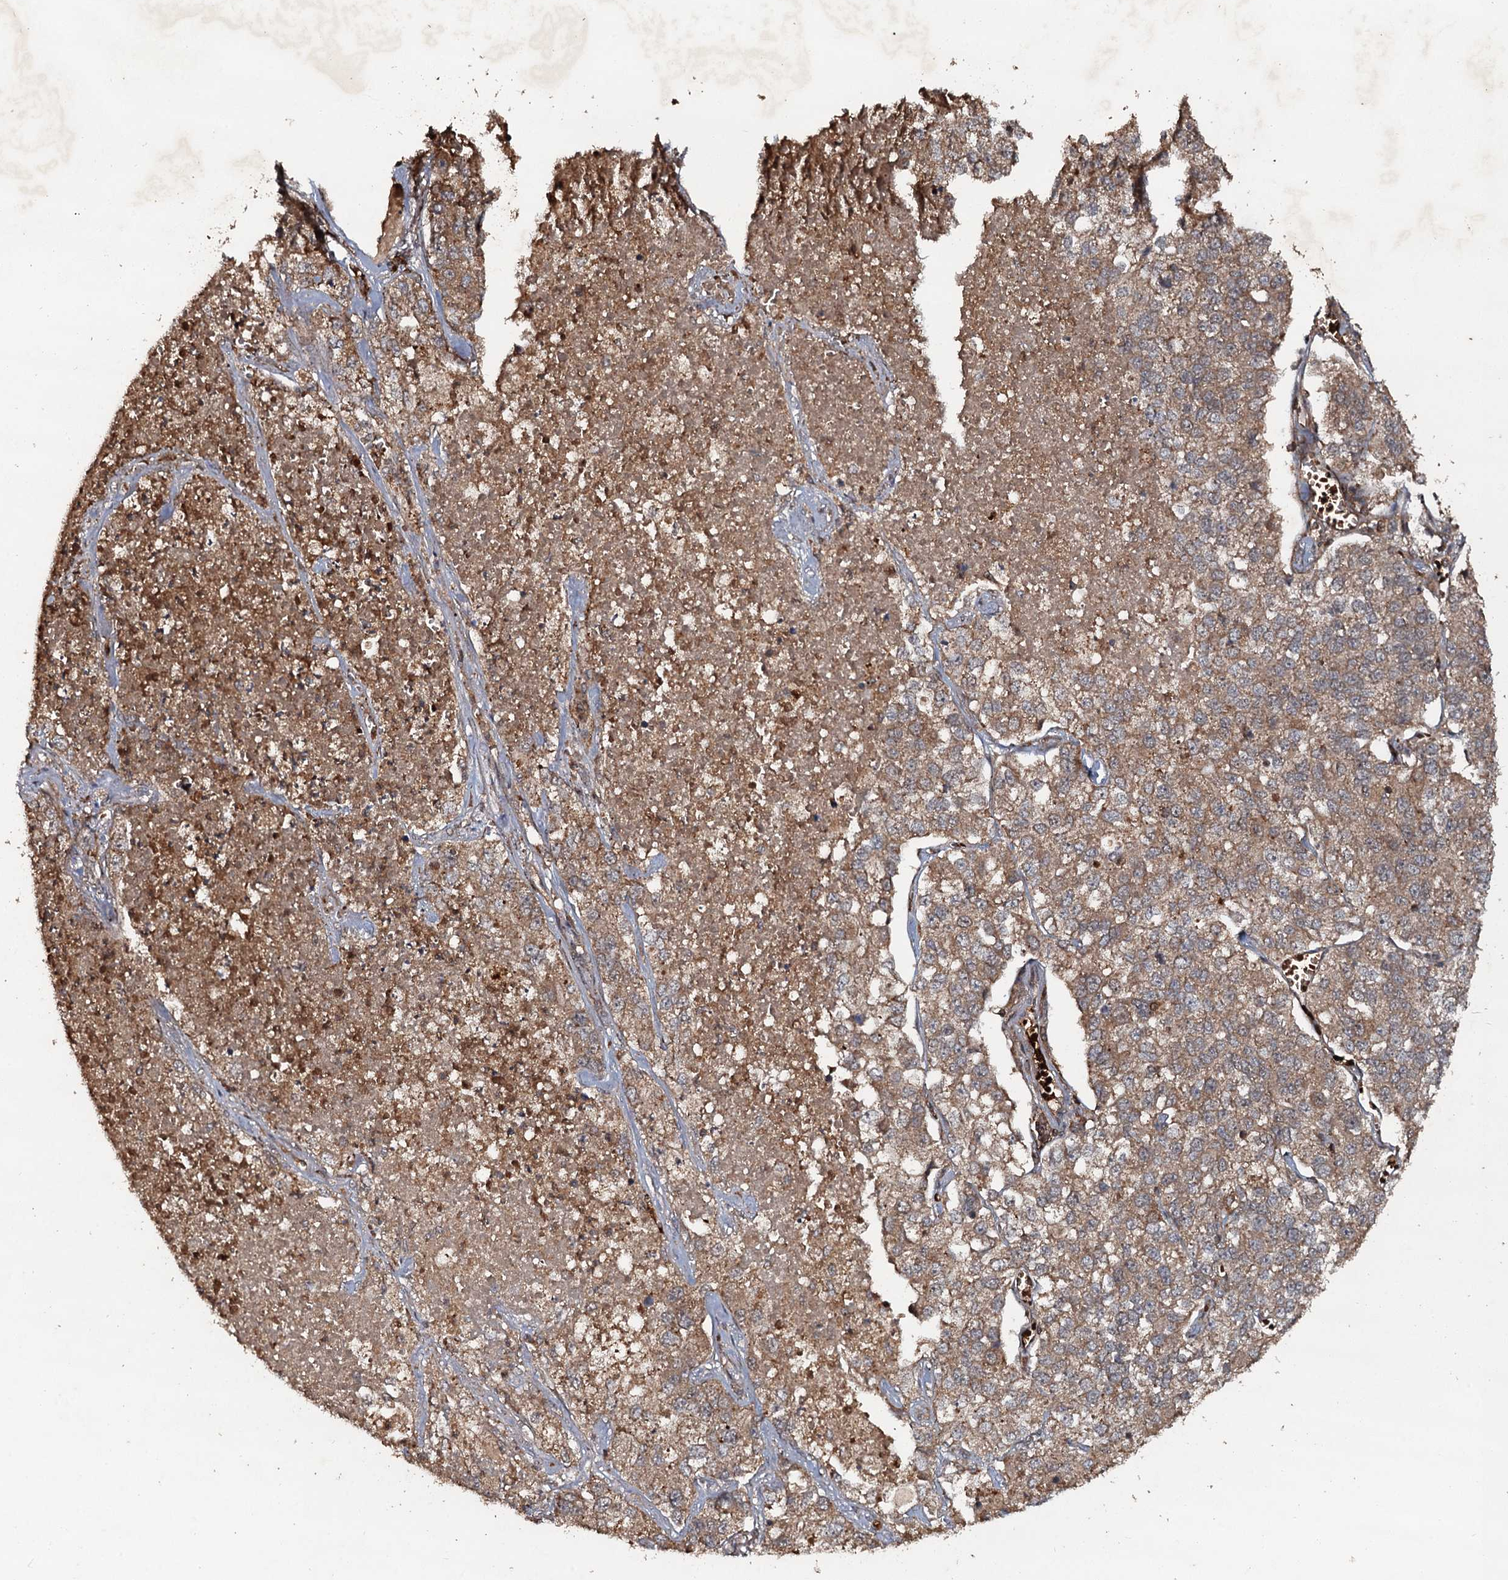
{"staining": {"intensity": "moderate", "quantity": ">75%", "location": "cytoplasmic/membranous"}, "tissue": "lung cancer", "cell_type": "Tumor cells", "image_type": "cancer", "snomed": [{"axis": "morphology", "description": "Adenocarcinoma, NOS"}, {"axis": "topography", "description": "Lung"}], "caption": "Lung cancer (adenocarcinoma) stained with DAB IHC reveals medium levels of moderate cytoplasmic/membranous positivity in about >75% of tumor cells.", "gene": "ADGRG3", "patient": {"sex": "male", "age": 49}}